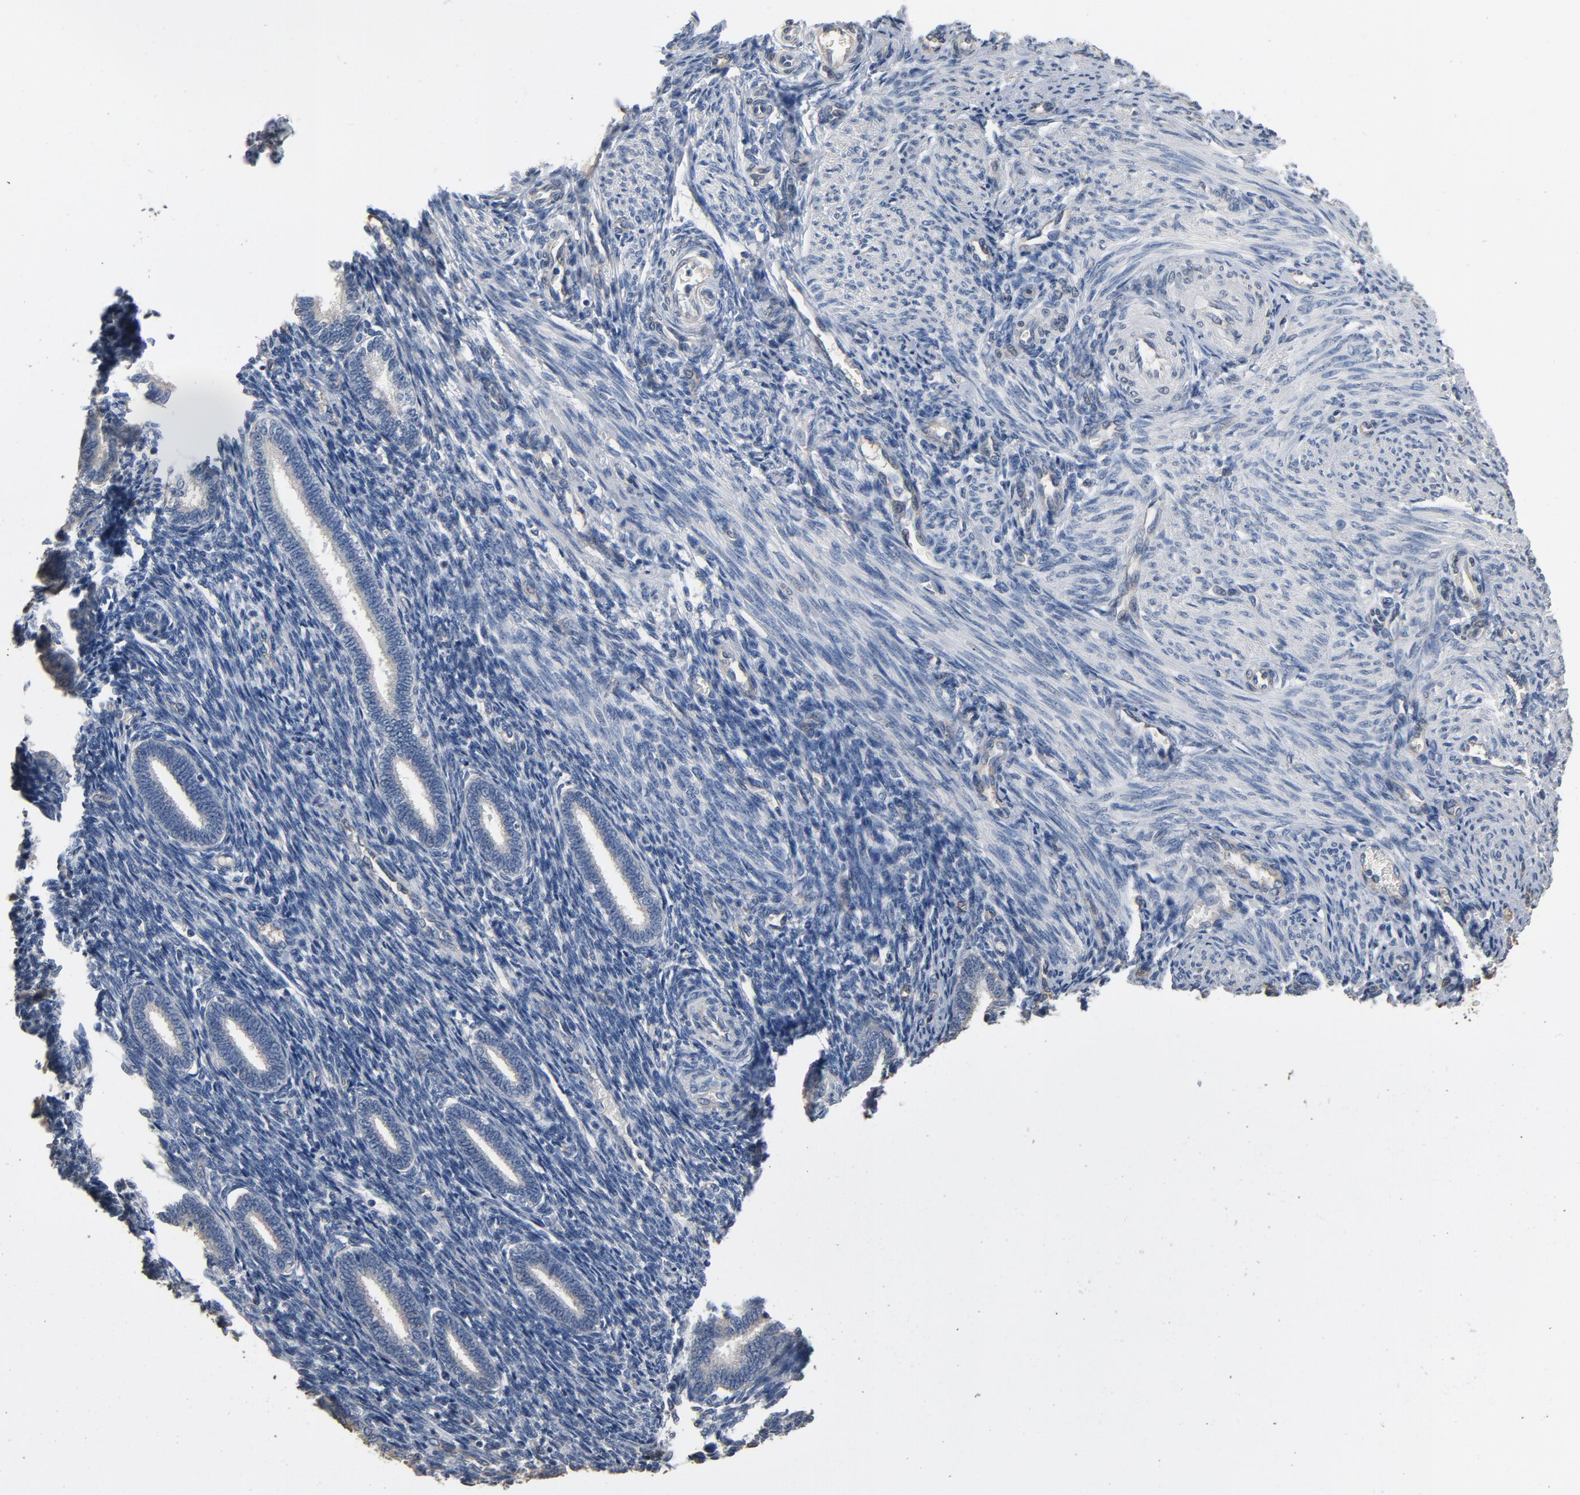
{"staining": {"intensity": "negative", "quantity": "none", "location": "none"}, "tissue": "endometrium", "cell_type": "Cells in endometrial stroma", "image_type": "normal", "snomed": [{"axis": "morphology", "description": "Normal tissue, NOS"}, {"axis": "topography", "description": "Endometrium"}], "caption": "The histopathology image displays no staining of cells in endometrial stroma in normal endometrium.", "gene": "SOX6", "patient": {"sex": "female", "age": 27}}